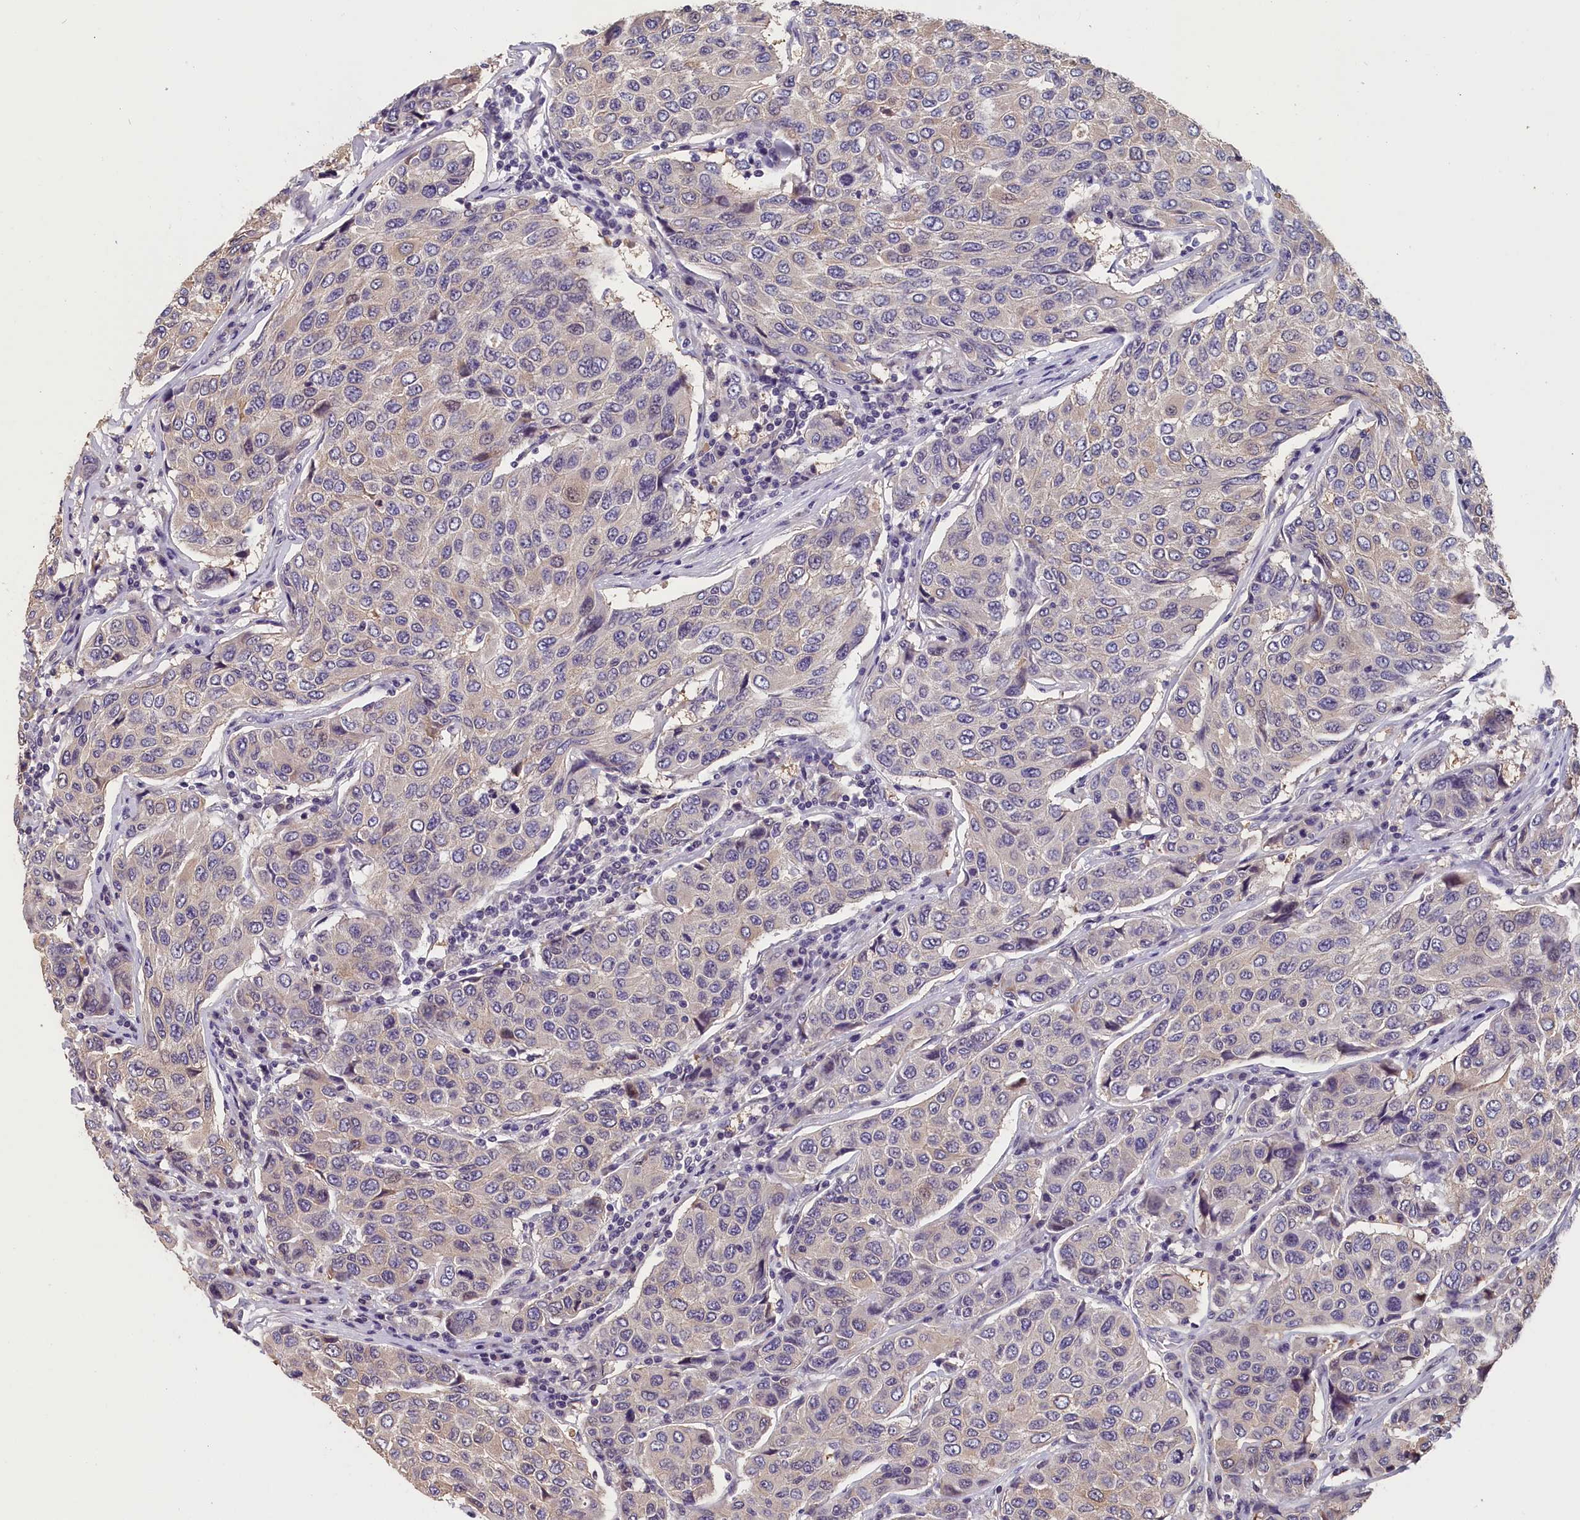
{"staining": {"intensity": "weak", "quantity": "<25%", "location": "cytoplasmic/membranous"}, "tissue": "breast cancer", "cell_type": "Tumor cells", "image_type": "cancer", "snomed": [{"axis": "morphology", "description": "Duct carcinoma"}, {"axis": "topography", "description": "Breast"}], "caption": "High power microscopy image of an immunohistochemistry image of breast cancer, revealing no significant staining in tumor cells.", "gene": "TMEM116", "patient": {"sex": "female", "age": 55}}